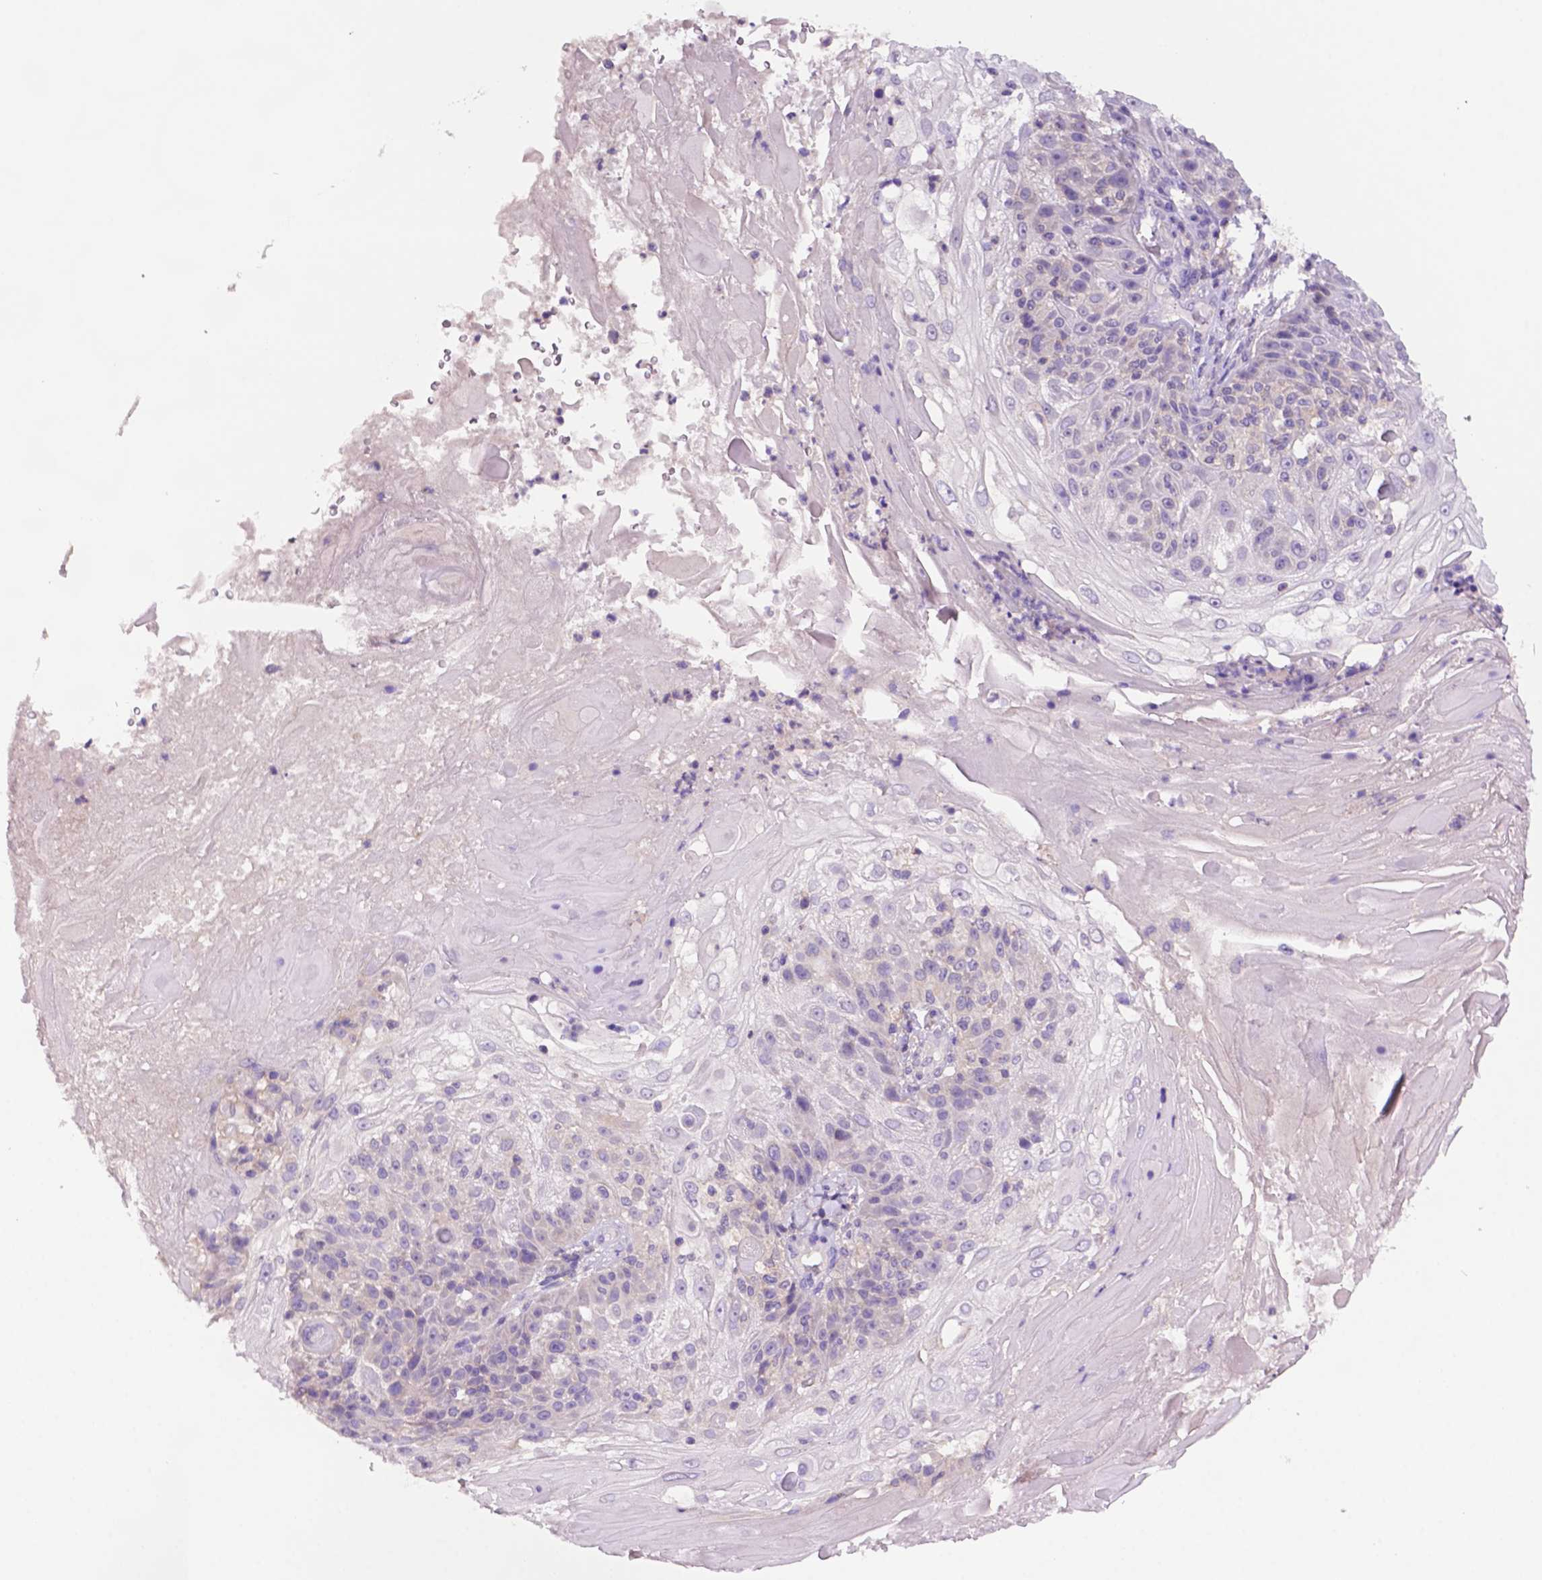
{"staining": {"intensity": "negative", "quantity": "none", "location": "none"}, "tissue": "skin cancer", "cell_type": "Tumor cells", "image_type": "cancer", "snomed": [{"axis": "morphology", "description": "Normal tissue, NOS"}, {"axis": "morphology", "description": "Squamous cell carcinoma, NOS"}, {"axis": "topography", "description": "Skin"}], "caption": "Tumor cells show no significant positivity in skin cancer (squamous cell carcinoma). Nuclei are stained in blue.", "gene": "PRPS2", "patient": {"sex": "female", "age": 83}}